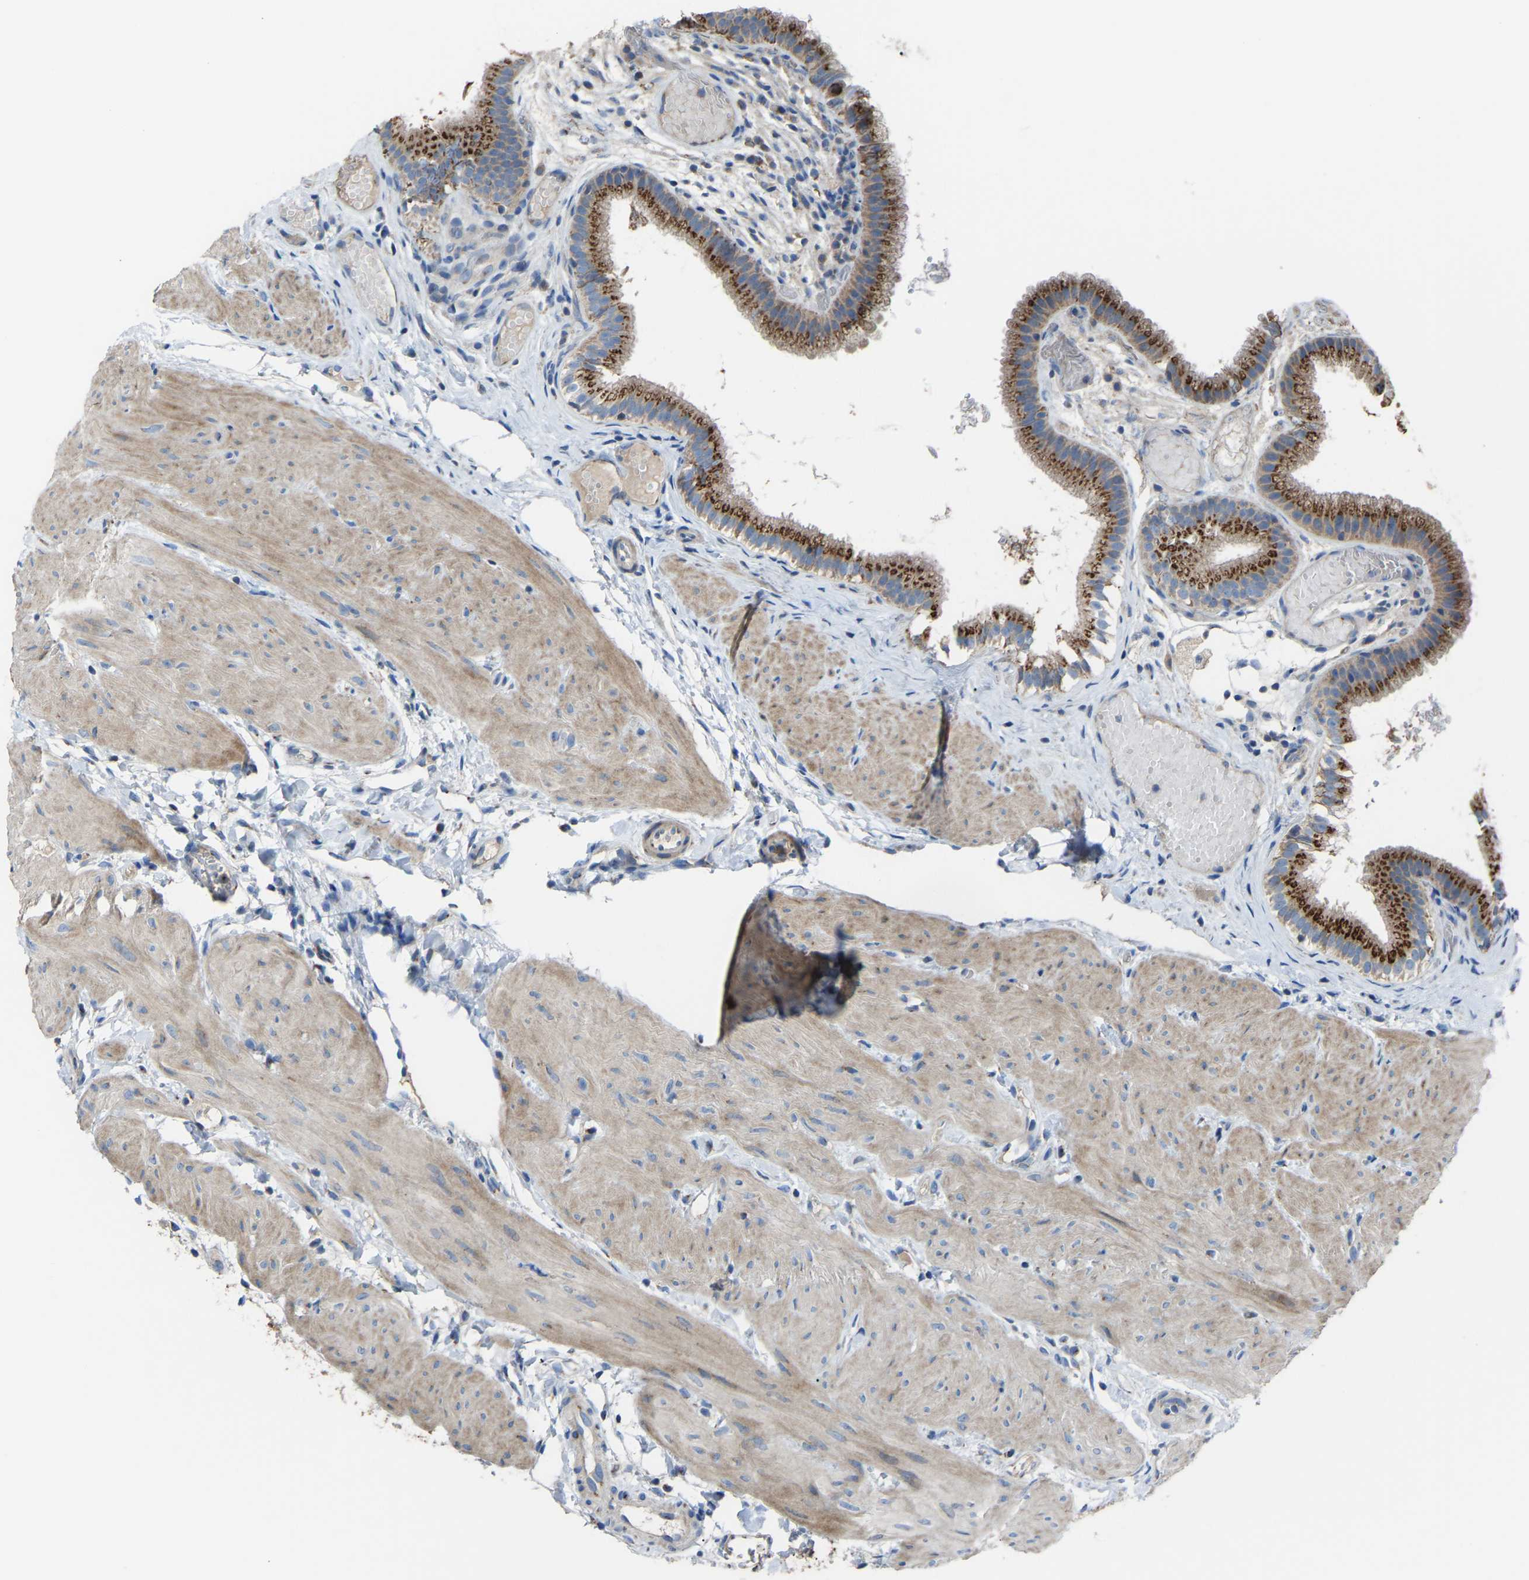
{"staining": {"intensity": "strong", "quantity": ">75%", "location": "cytoplasmic/membranous"}, "tissue": "gallbladder", "cell_type": "Glandular cells", "image_type": "normal", "snomed": [{"axis": "morphology", "description": "Normal tissue, NOS"}, {"axis": "topography", "description": "Gallbladder"}], "caption": "Immunohistochemical staining of normal gallbladder demonstrates strong cytoplasmic/membranous protein staining in about >75% of glandular cells.", "gene": "CANT1", "patient": {"sex": "female", "age": 26}}